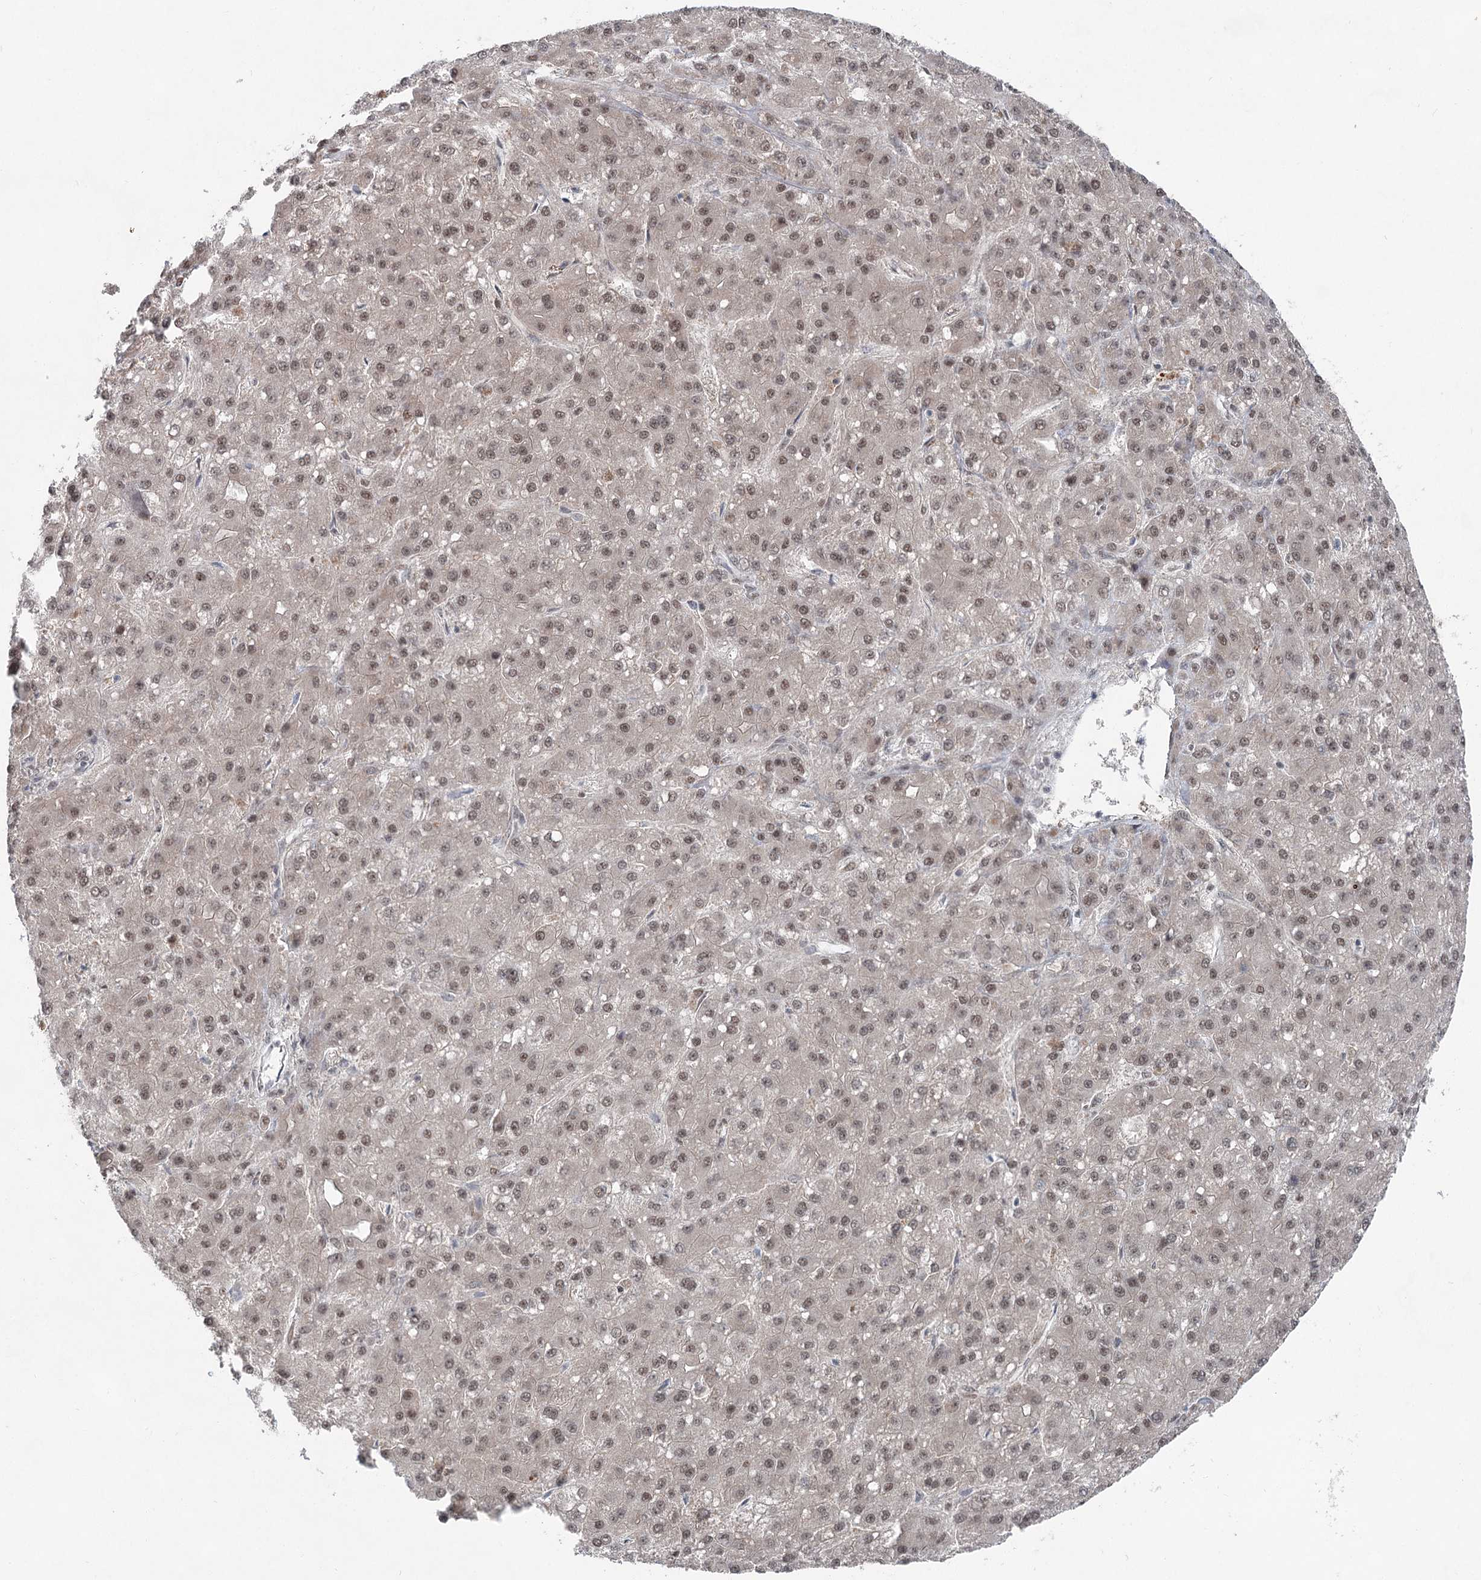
{"staining": {"intensity": "weak", "quantity": ">75%", "location": "nuclear"}, "tissue": "liver cancer", "cell_type": "Tumor cells", "image_type": "cancer", "snomed": [{"axis": "morphology", "description": "Carcinoma, Hepatocellular, NOS"}, {"axis": "topography", "description": "Liver"}], "caption": "Immunohistochemical staining of human liver hepatocellular carcinoma reveals low levels of weak nuclear positivity in about >75% of tumor cells.", "gene": "ZCCHC8", "patient": {"sex": "male", "age": 67}}